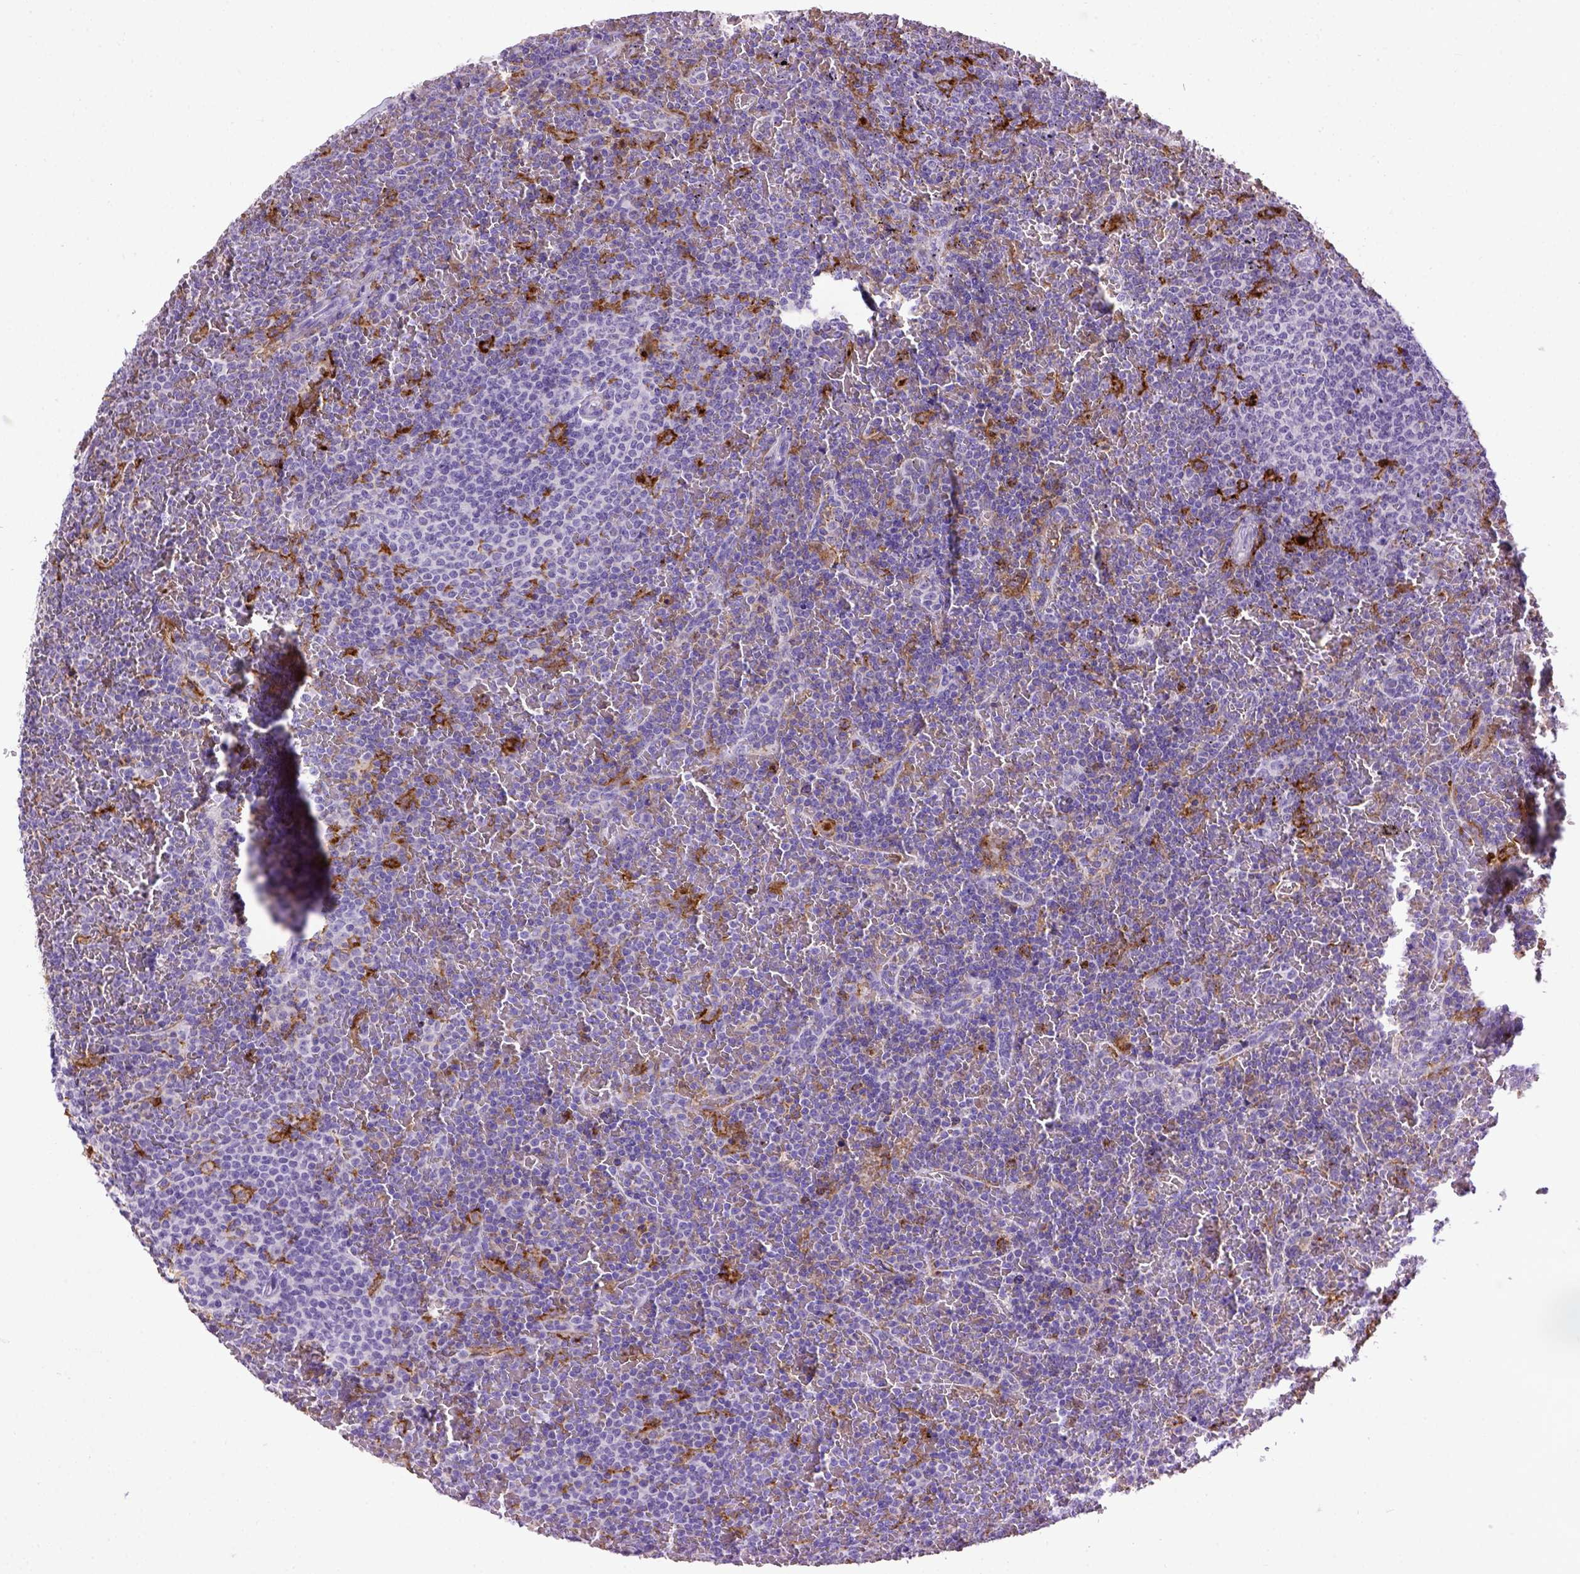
{"staining": {"intensity": "negative", "quantity": "none", "location": "none"}, "tissue": "lymphoma", "cell_type": "Tumor cells", "image_type": "cancer", "snomed": [{"axis": "morphology", "description": "Malignant lymphoma, non-Hodgkin's type, Low grade"}, {"axis": "topography", "description": "Spleen"}], "caption": "Tumor cells are negative for brown protein staining in lymphoma. (Immunohistochemistry (ihc), brightfield microscopy, high magnification).", "gene": "ITGAX", "patient": {"sex": "female", "age": 77}}